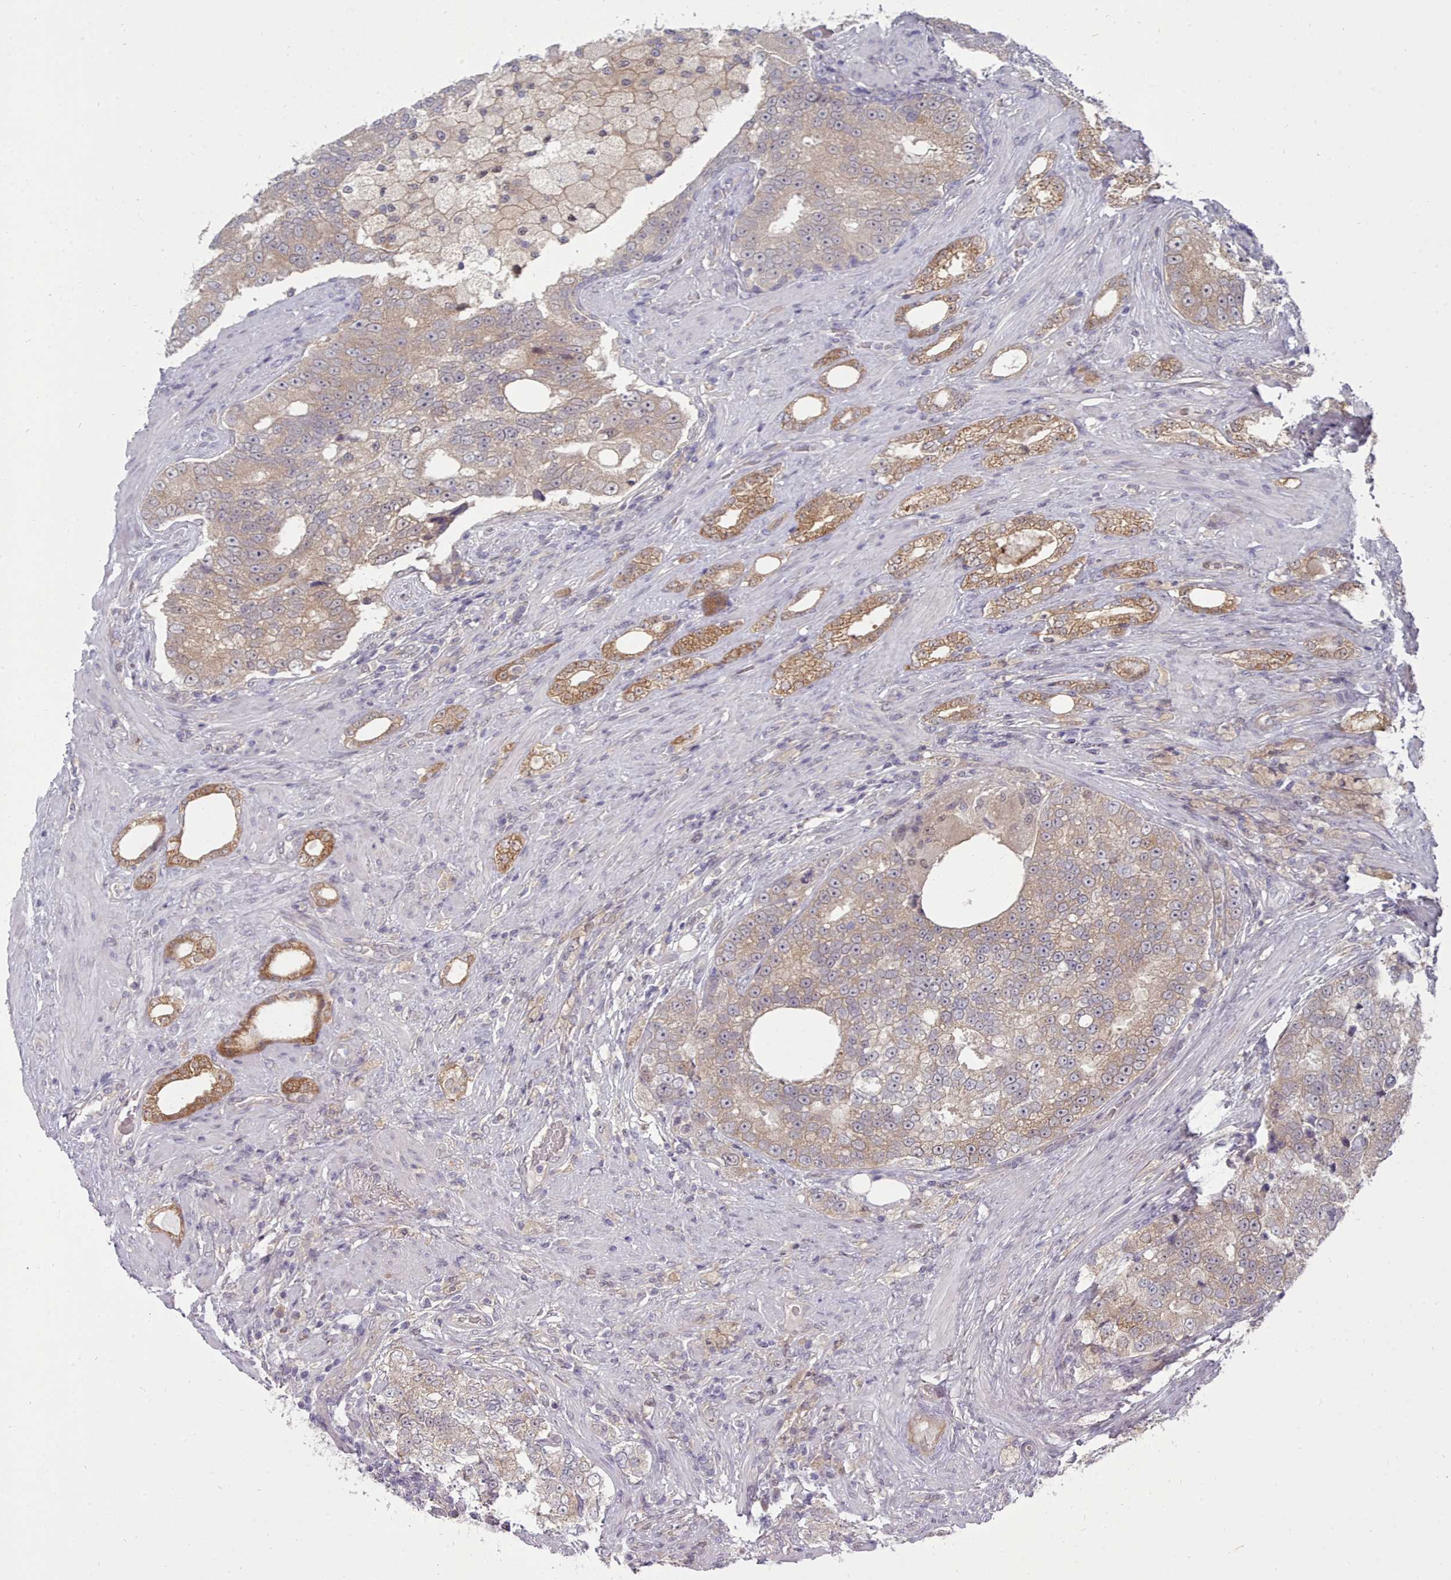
{"staining": {"intensity": "moderate", "quantity": "25%-75%", "location": "cytoplasmic/membranous"}, "tissue": "prostate cancer", "cell_type": "Tumor cells", "image_type": "cancer", "snomed": [{"axis": "morphology", "description": "Adenocarcinoma, High grade"}, {"axis": "topography", "description": "Prostate"}], "caption": "High-magnification brightfield microscopy of prostate adenocarcinoma (high-grade) stained with DAB (brown) and counterstained with hematoxylin (blue). tumor cells exhibit moderate cytoplasmic/membranous staining is appreciated in approximately25%-75% of cells.", "gene": "GINS1", "patient": {"sex": "male", "age": 70}}